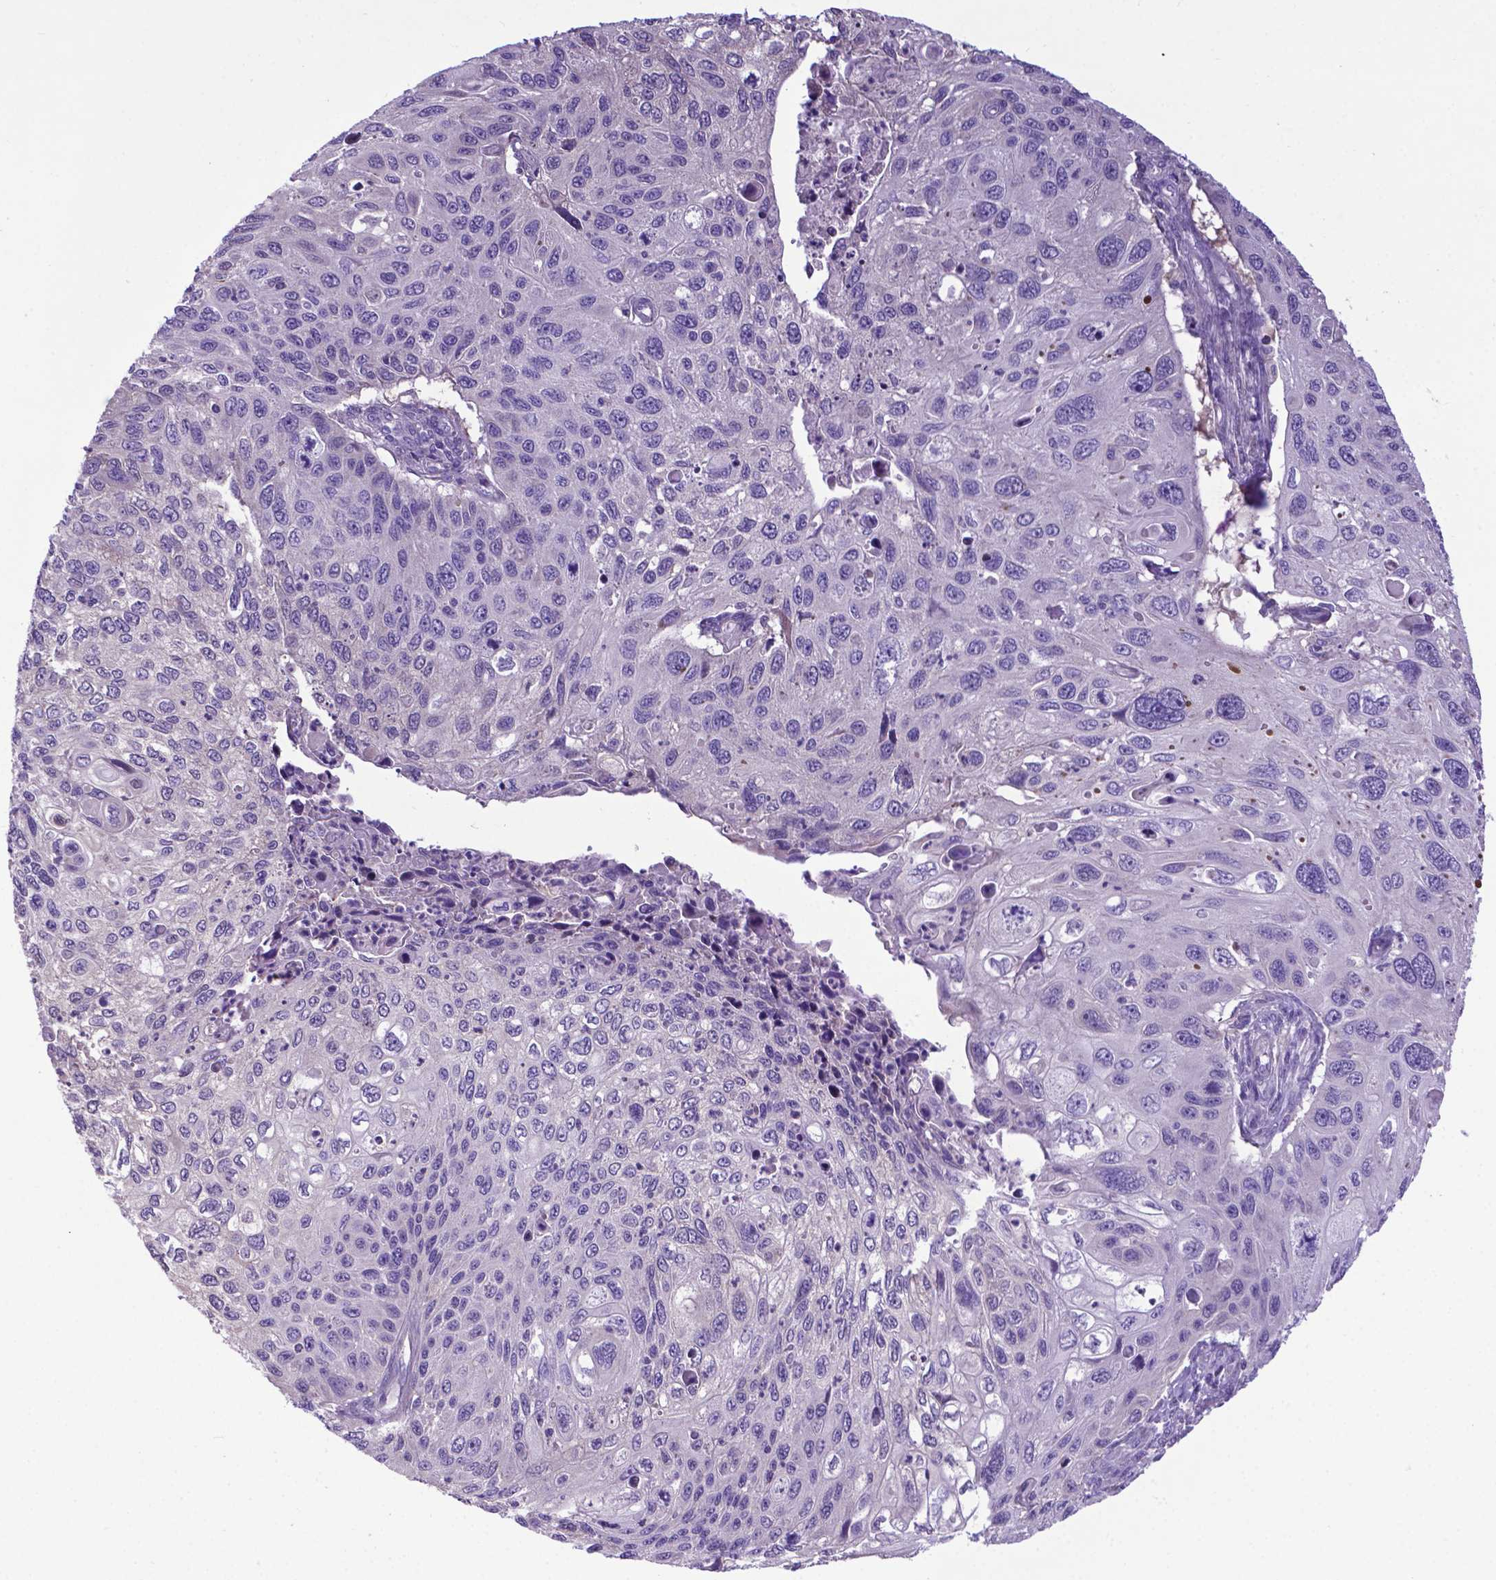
{"staining": {"intensity": "negative", "quantity": "none", "location": "none"}, "tissue": "cervical cancer", "cell_type": "Tumor cells", "image_type": "cancer", "snomed": [{"axis": "morphology", "description": "Squamous cell carcinoma, NOS"}, {"axis": "topography", "description": "Cervix"}], "caption": "An immunohistochemistry photomicrograph of cervical squamous cell carcinoma is shown. There is no staining in tumor cells of cervical squamous cell carcinoma. (Immunohistochemistry (ihc), brightfield microscopy, high magnification).", "gene": "ADRA2B", "patient": {"sex": "female", "age": 70}}